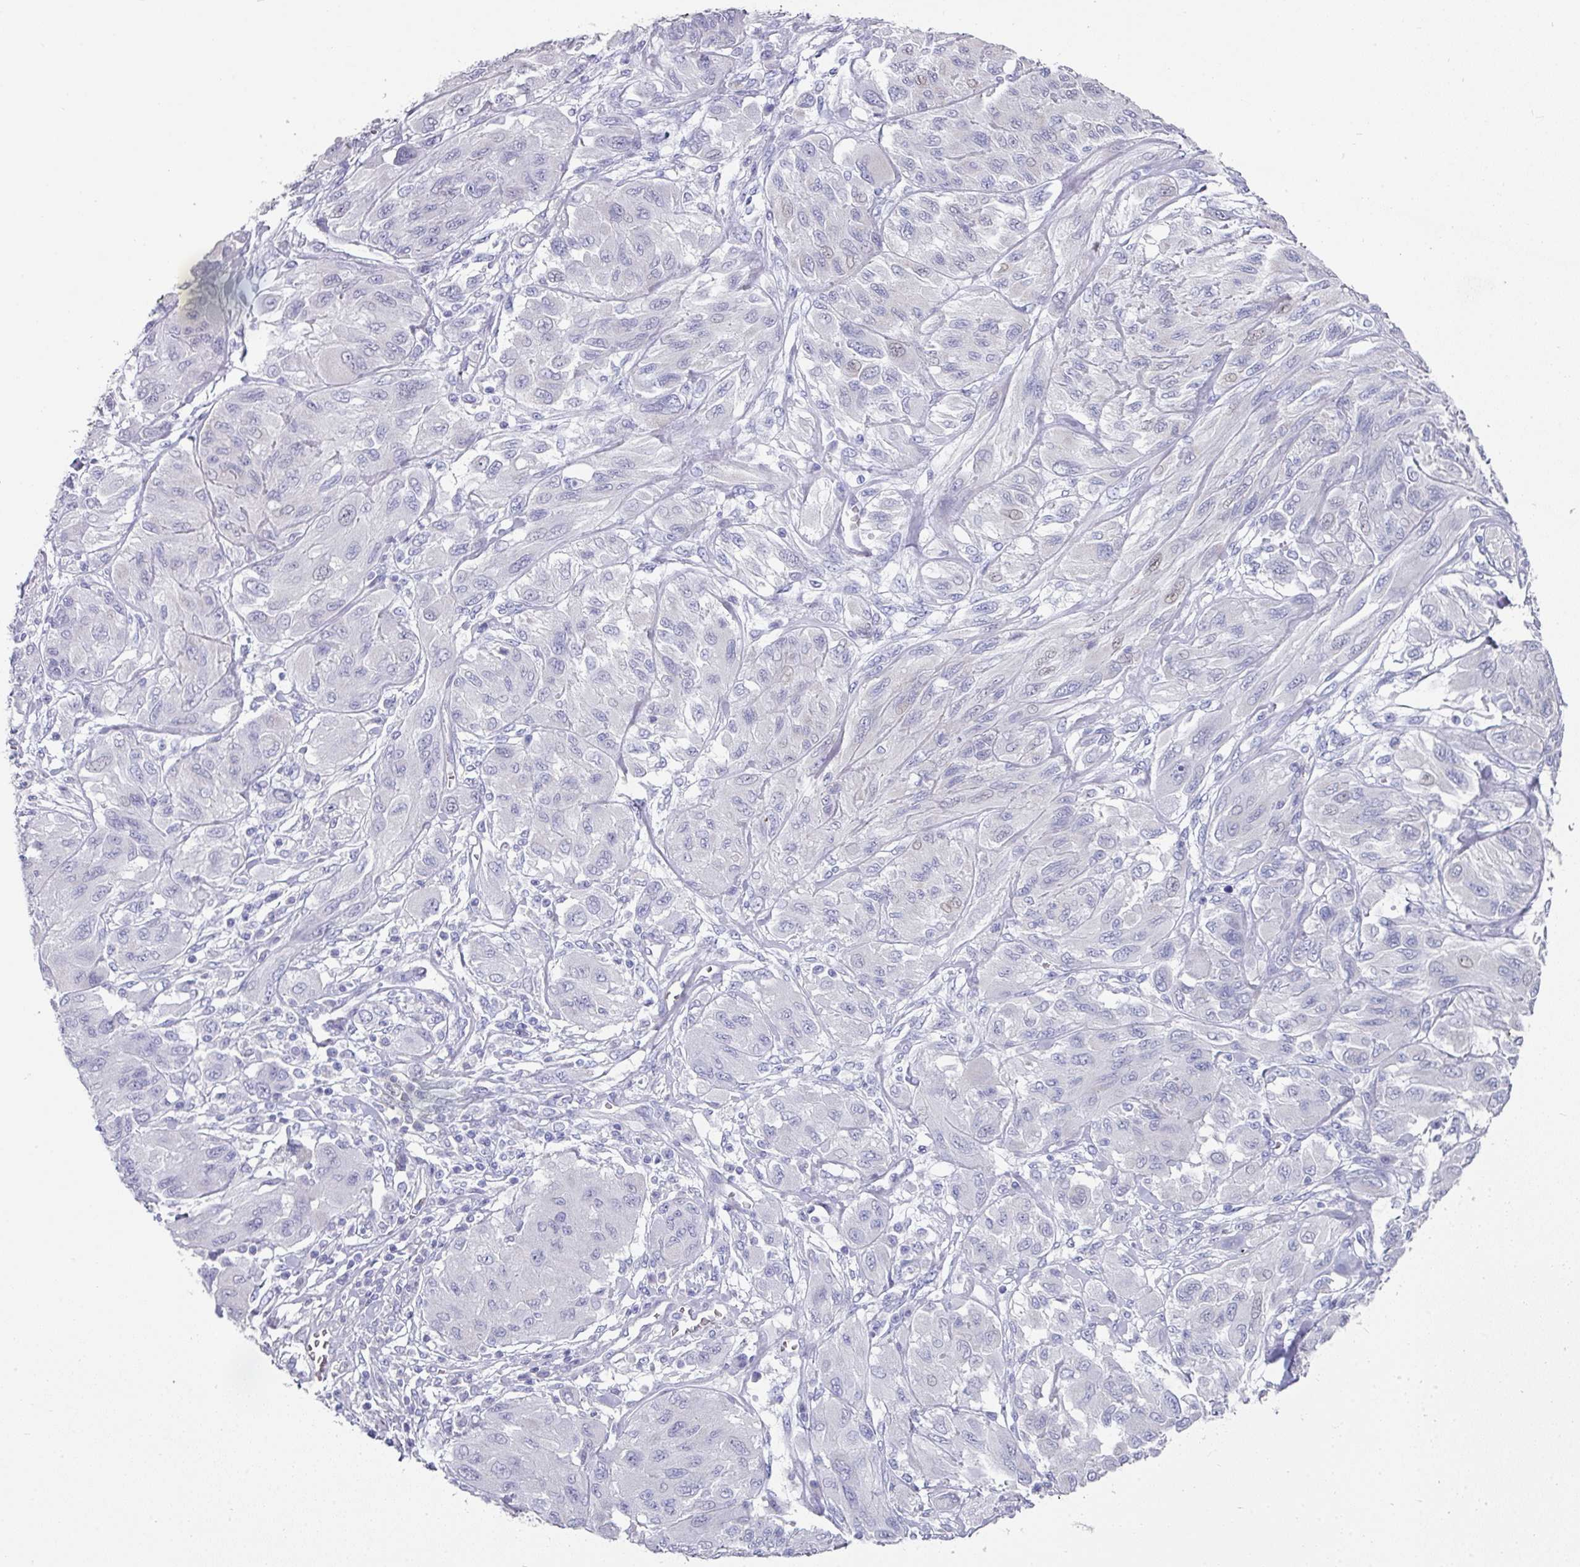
{"staining": {"intensity": "negative", "quantity": "none", "location": "none"}, "tissue": "melanoma", "cell_type": "Tumor cells", "image_type": "cancer", "snomed": [{"axis": "morphology", "description": "Malignant melanoma, NOS"}, {"axis": "topography", "description": "Skin"}], "caption": "Immunohistochemistry (IHC) of human malignant melanoma shows no staining in tumor cells. The staining was performed using DAB (3,3'-diaminobenzidine) to visualize the protein expression in brown, while the nuclei were stained in blue with hematoxylin (Magnification: 20x).", "gene": "SETBP1", "patient": {"sex": "female", "age": 91}}